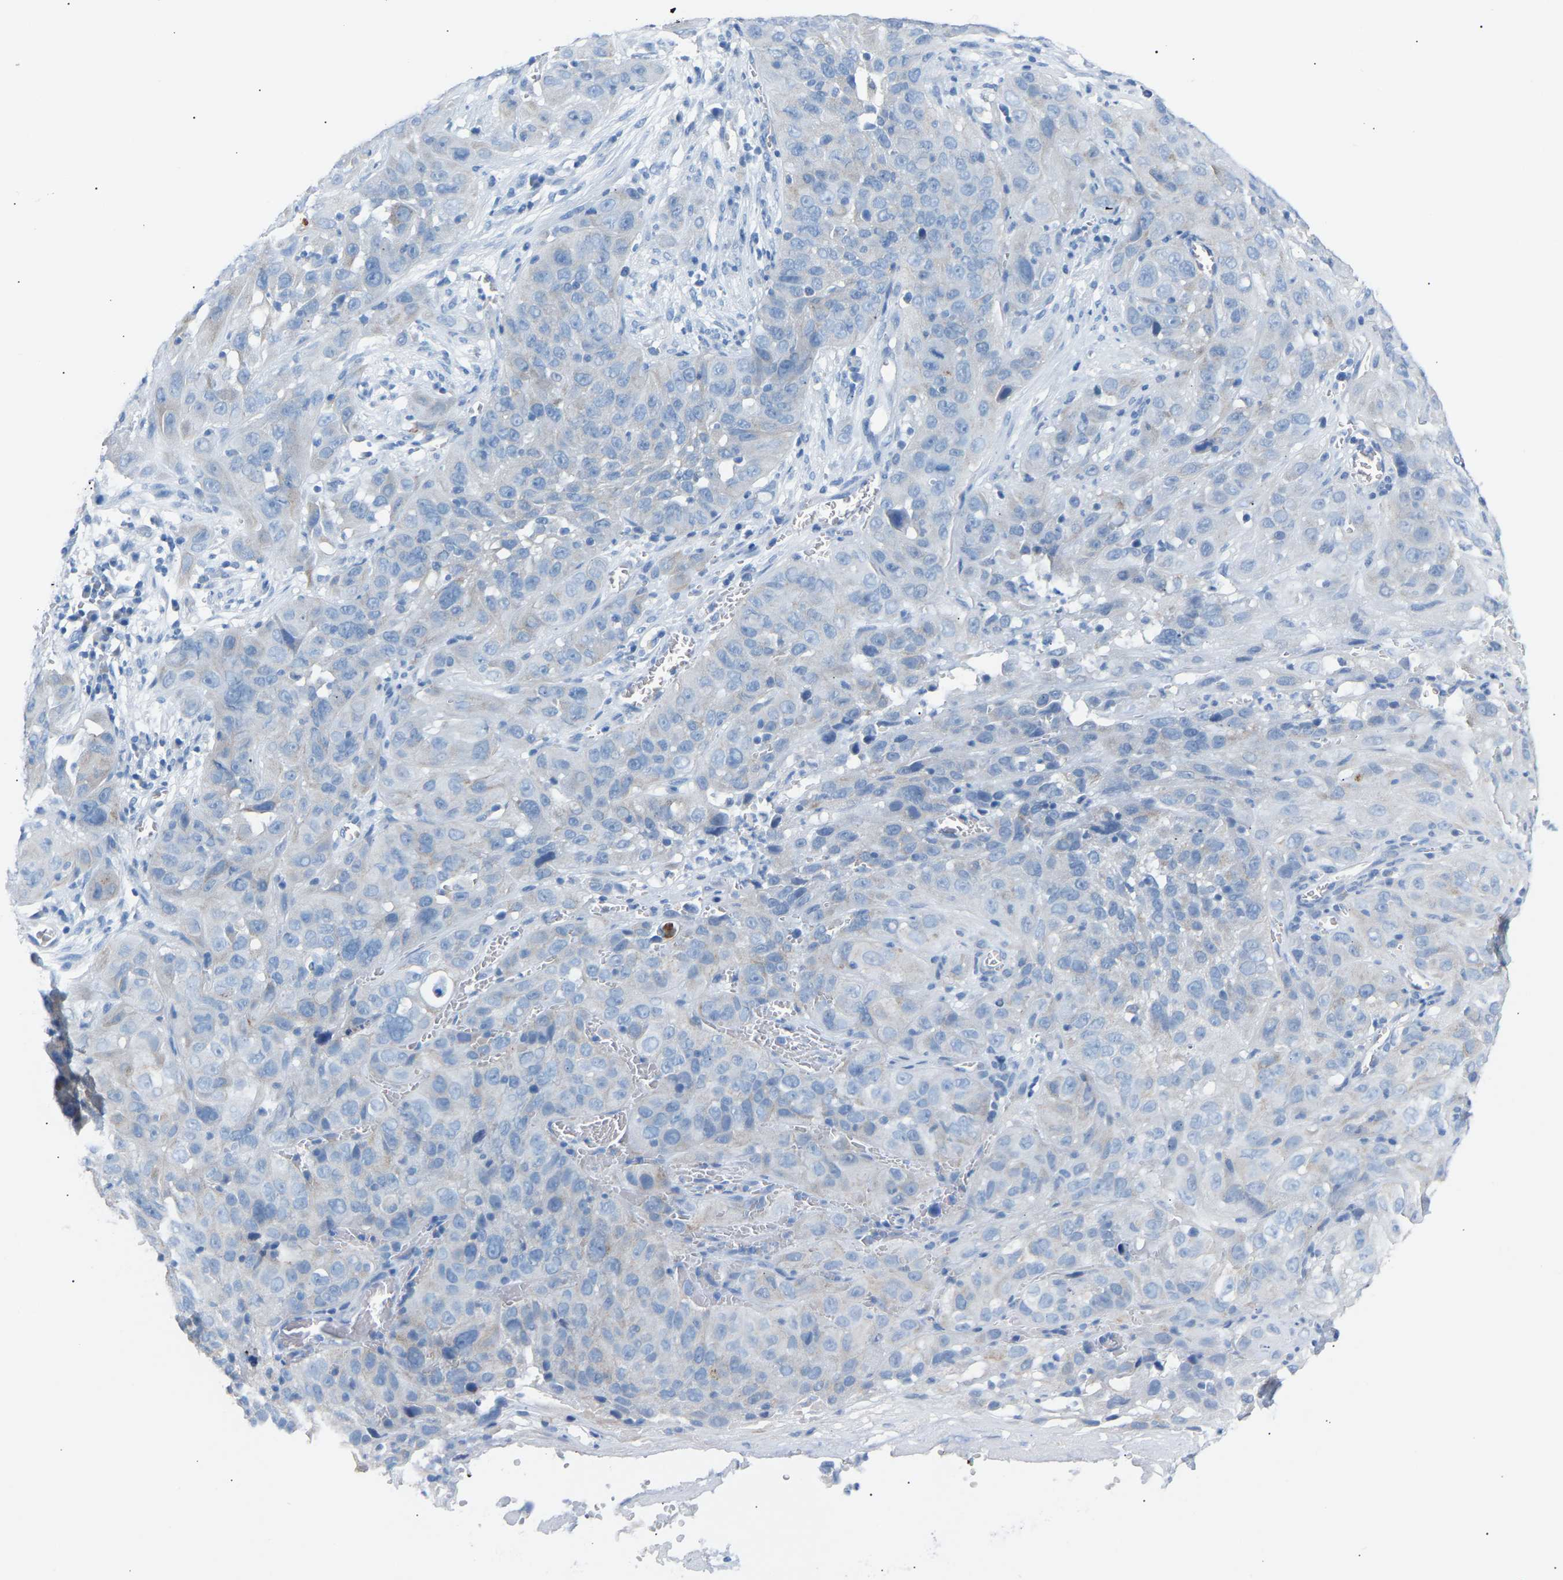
{"staining": {"intensity": "negative", "quantity": "none", "location": "none"}, "tissue": "cervical cancer", "cell_type": "Tumor cells", "image_type": "cancer", "snomed": [{"axis": "morphology", "description": "Squamous cell carcinoma, NOS"}, {"axis": "topography", "description": "Cervix"}], "caption": "This micrograph is of cervical cancer stained with immunohistochemistry to label a protein in brown with the nuclei are counter-stained blue. There is no expression in tumor cells.", "gene": "PEX1", "patient": {"sex": "female", "age": 32}}